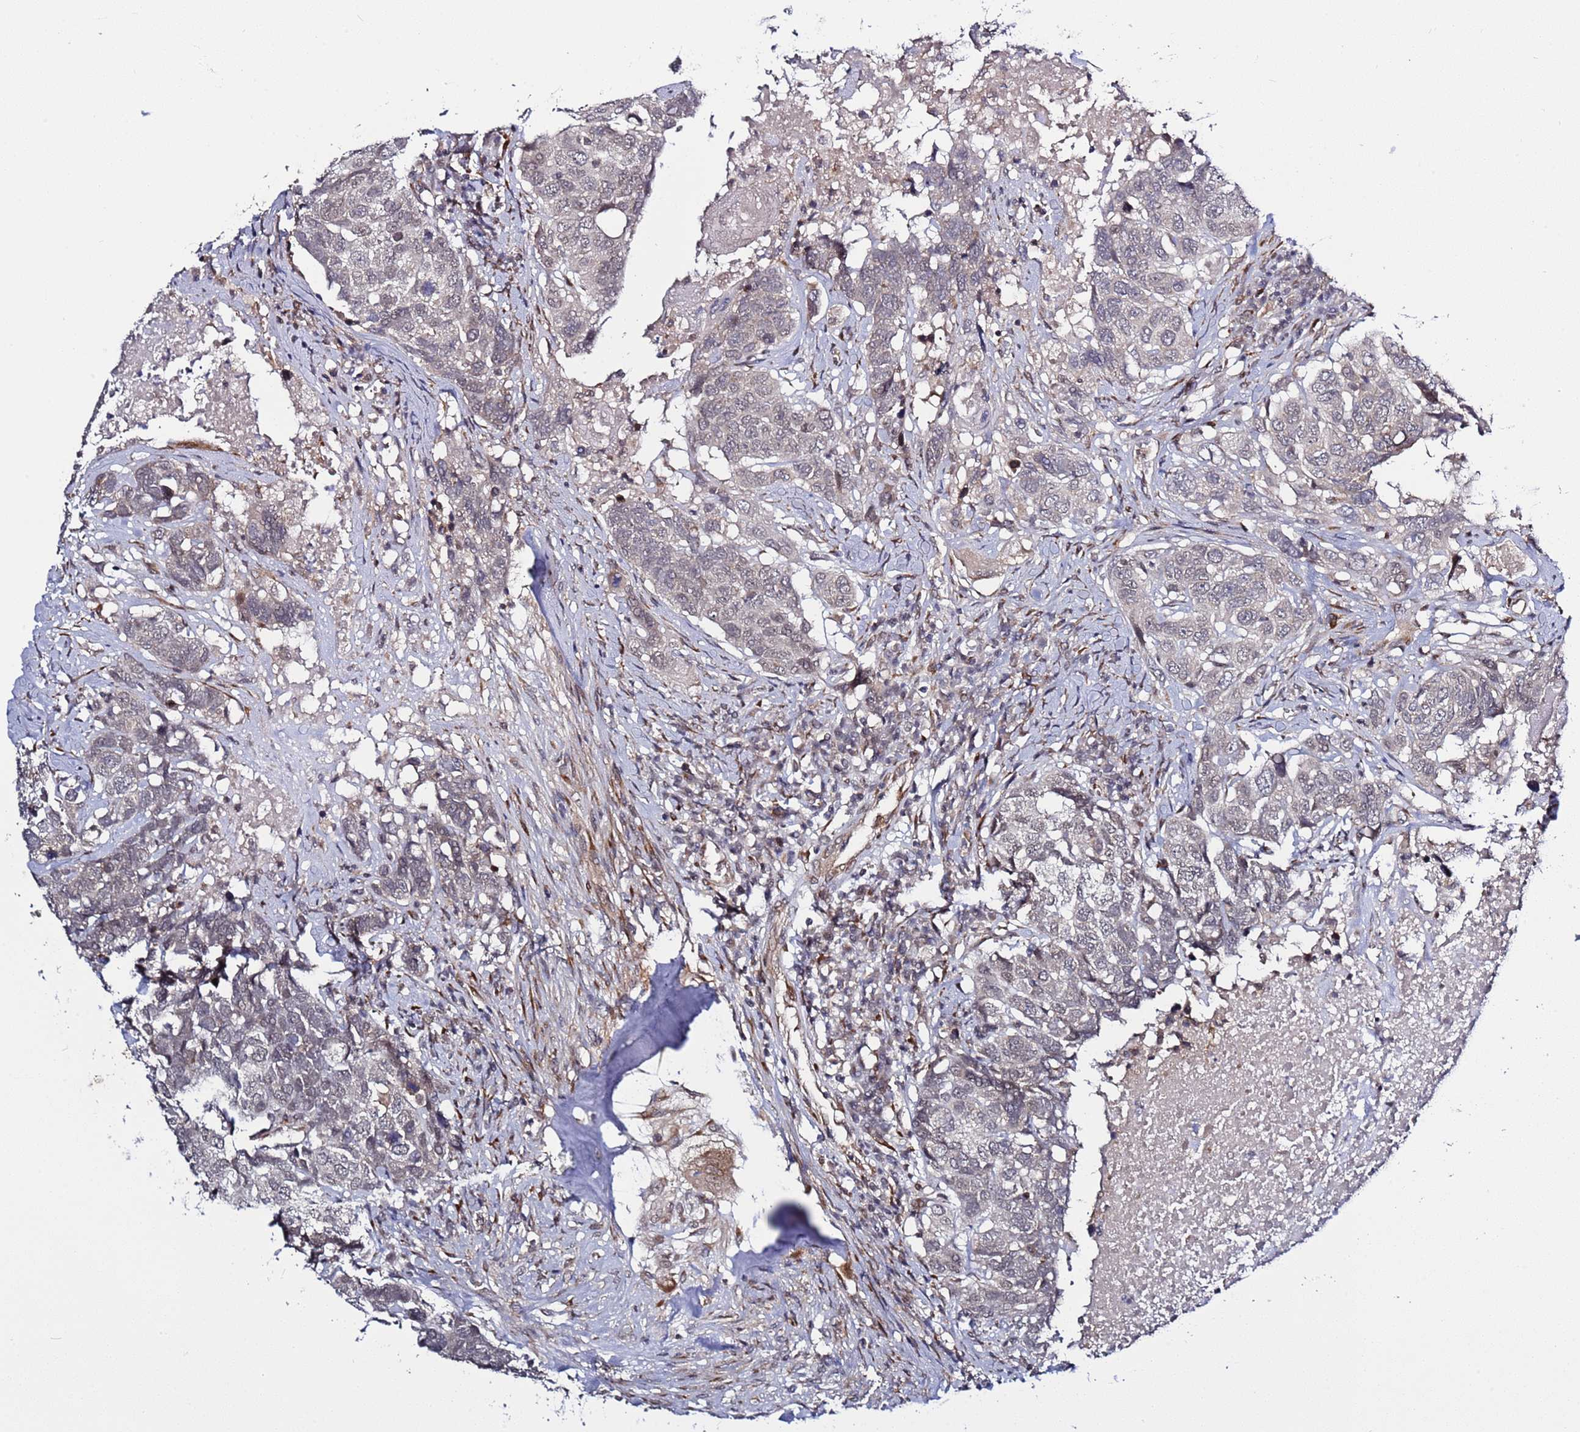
{"staining": {"intensity": "negative", "quantity": "none", "location": "none"}, "tissue": "head and neck cancer", "cell_type": "Tumor cells", "image_type": "cancer", "snomed": [{"axis": "morphology", "description": "Squamous cell carcinoma, NOS"}, {"axis": "topography", "description": "Head-Neck"}], "caption": "IHC photomicrograph of neoplastic tissue: human head and neck cancer (squamous cell carcinoma) stained with DAB (3,3'-diaminobenzidine) demonstrates no significant protein staining in tumor cells.", "gene": "POLR2D", "patient": {"sex": "male", "age": 66}}